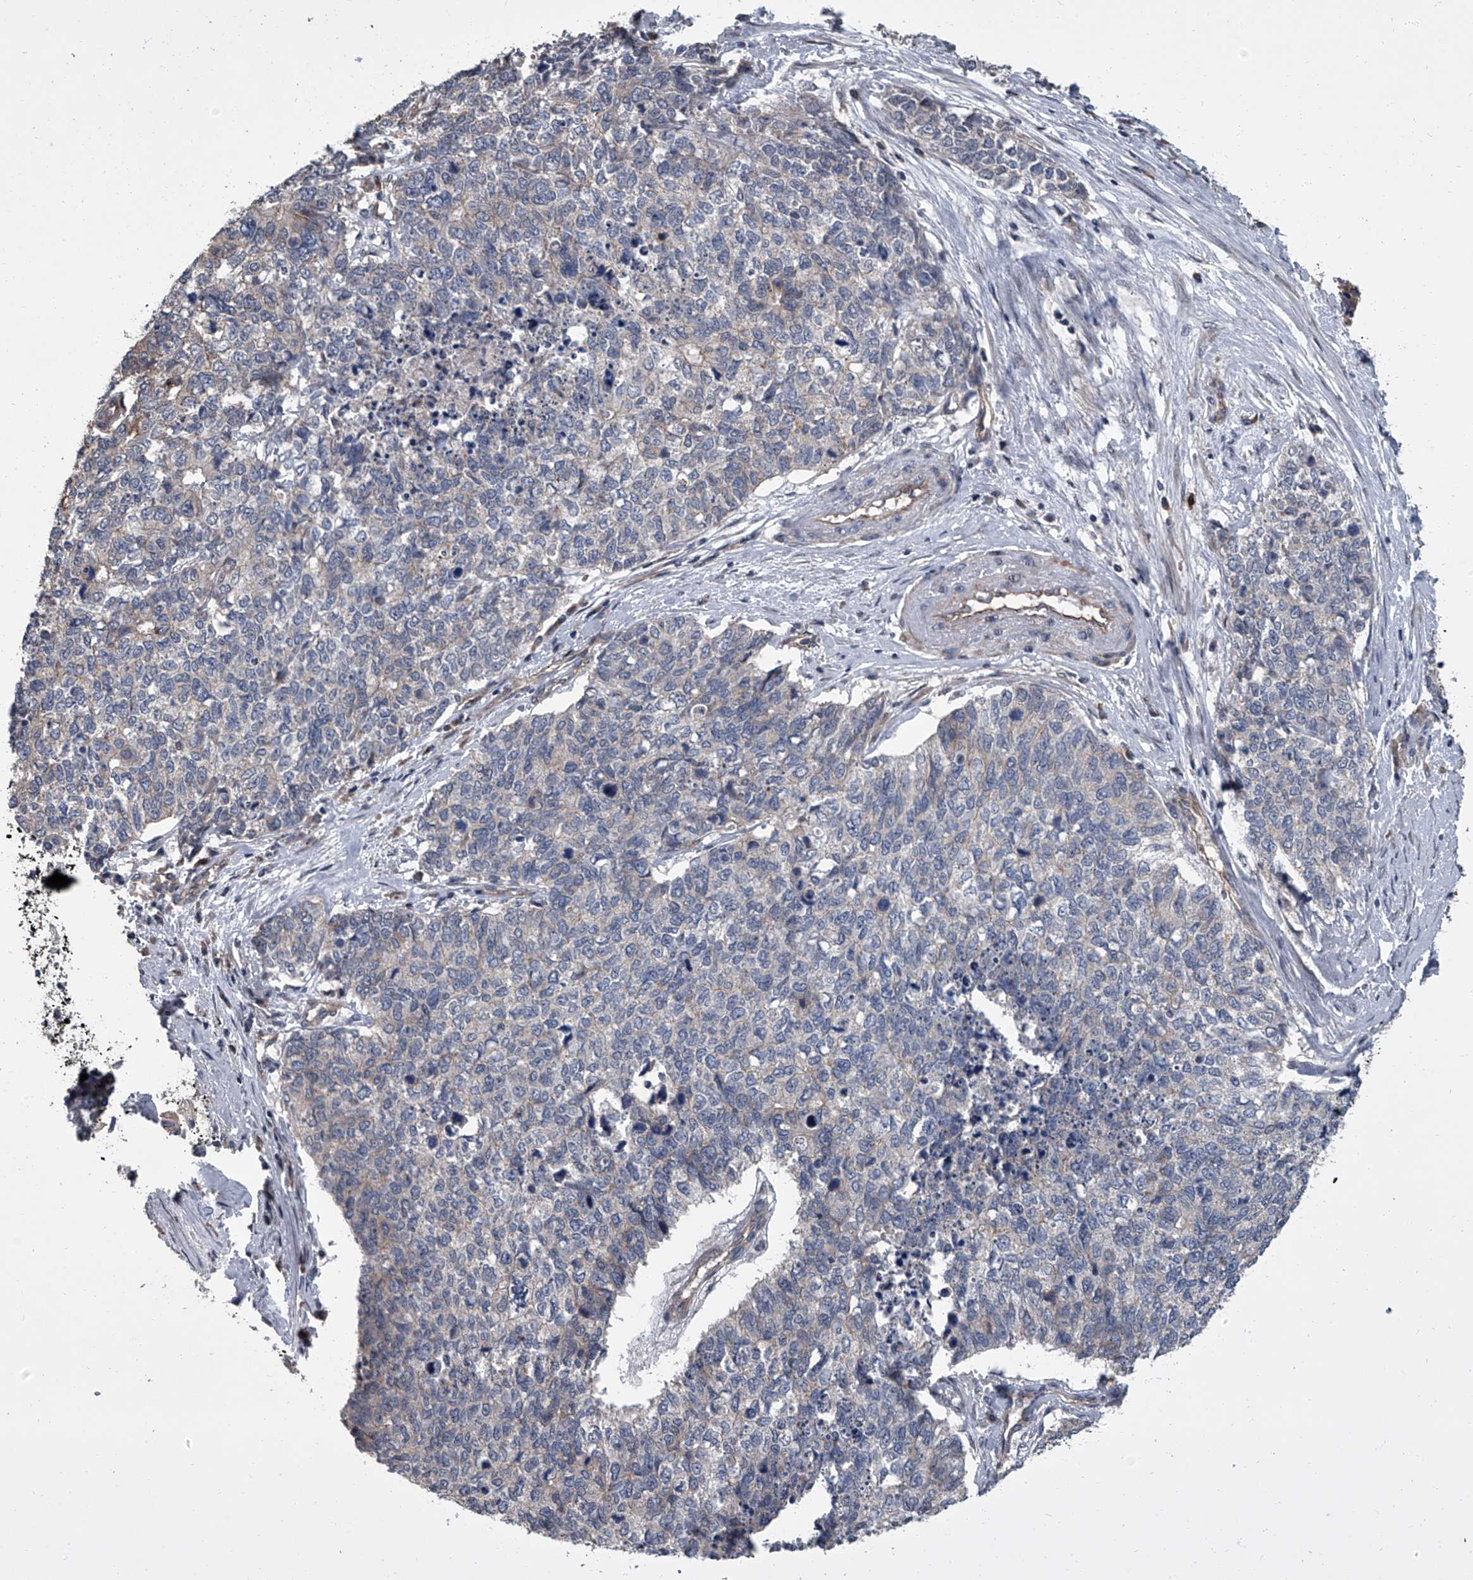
{"staining": {"intensity": "negative", "quantity": "none", "location": "none"}, "tissue": "cervical cancer", "cell_type": "Tumor cells", "image_type": "cancer", "snomed": [{"axis": "morphology", "description": "Squamous cell carcinoma, NOS"}, {"axis": "topography", "description": "Cervix"}], "caption": "DAB (3,3'-diaminobenzidine) immunohistochemical staining of cervical cancer shows no significant staining in tumor cells.", "gene": "SIRT4", "patient": {"sex": "female", "age": 63}}